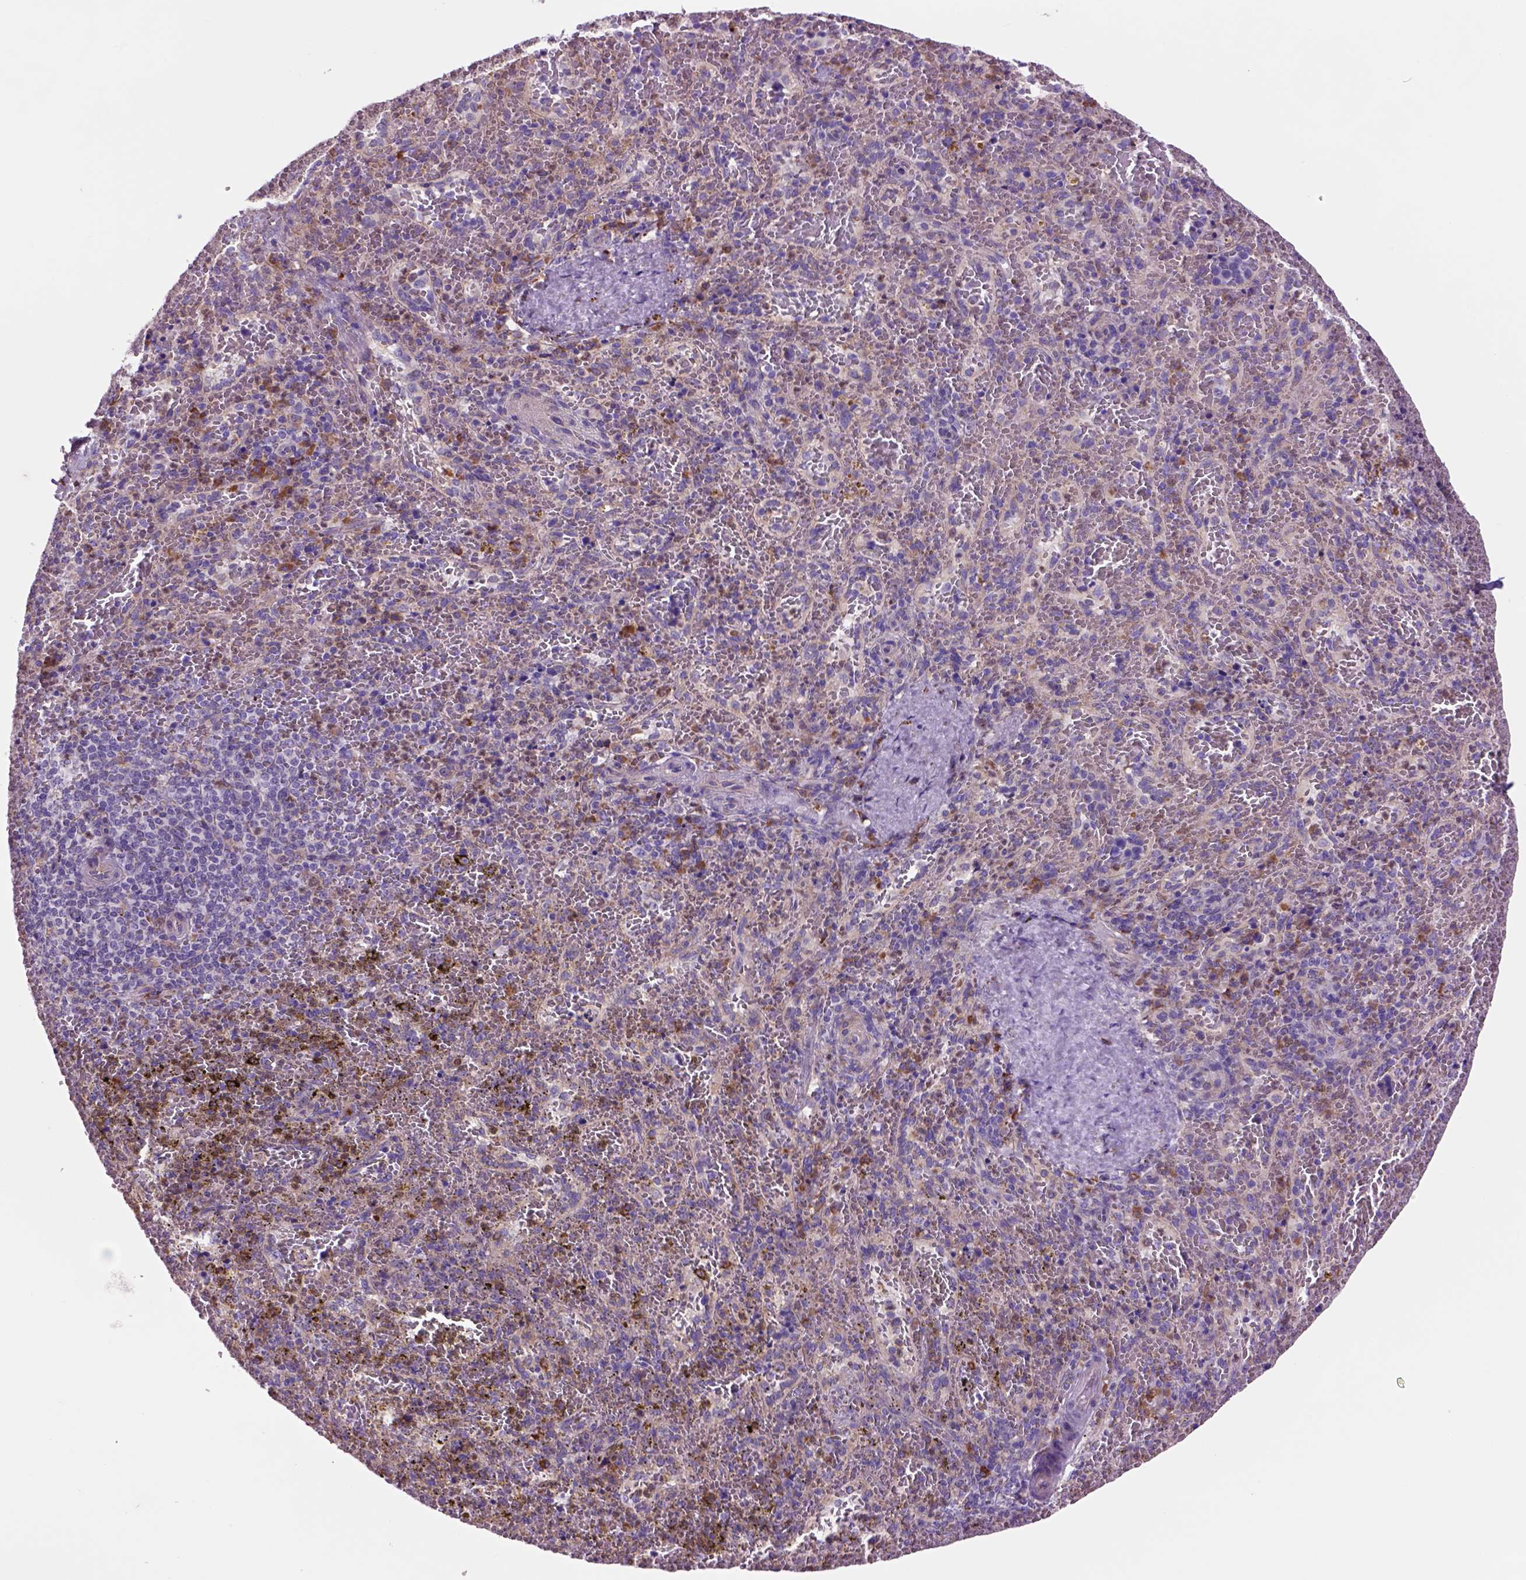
{"staining": {"intensity": "moderate", "quantity": "<25%", "location": "cytoplasmic/membranous"}, "tissue": "spleen", "cell_type": "Cells in red pulp", "image_type": "normal", "snomed": [{"axis": "morphology", "description": "Normal tissue, NOS"}, {"axis": "topography", "description": "Spleen"}], "caption": "This photomicrograph exhibits immunohistochemistry (IHC) staining of unremarkable spleen, with low moderate cytoplasmic/membranous staining in about <25% of cells in red pulp.", "gene": "PIAS3", "patient": {"sex": "female", "age": 50}}